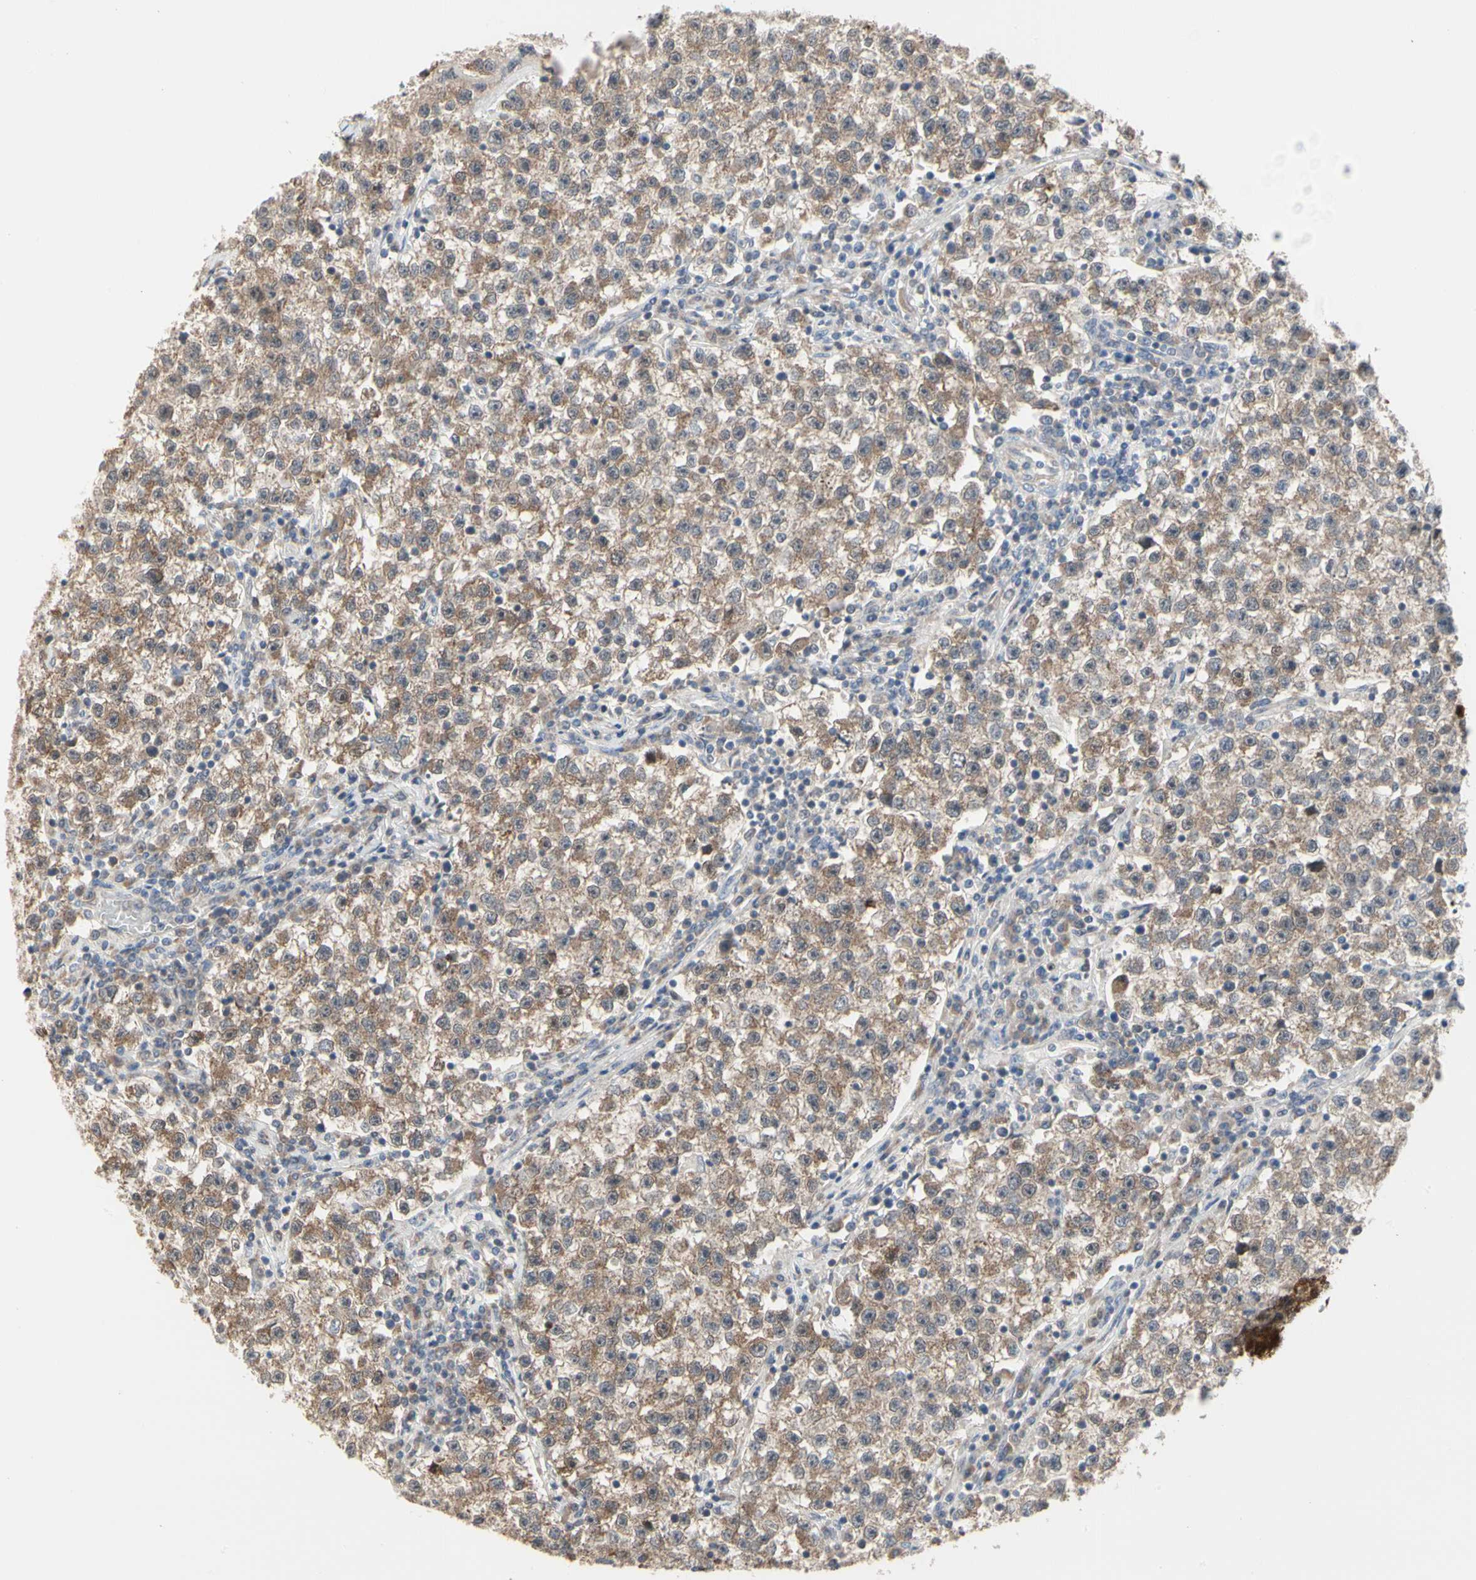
{"staining": {"intensity": "weak", "quantity": ">75%", "location": "cytoplasmic/membranous"}, "tissue": "testis cancer", "cell_type": "Tumor cells", "image_type": "cancer", "snomed": [{"axis": "morphology", "description": "Seminoma, NOS"}, {"axis": "topography", "description": "Testis"}], "caption": "IHC micrograph of human seminoma (testis) stained for a protein (brown), which reveals low levels of weak cytoplasmic/membranous staining in about >75% of tumor cells.", "gene": "CDK5", "patient": {"sex": "male", "age": 22}}